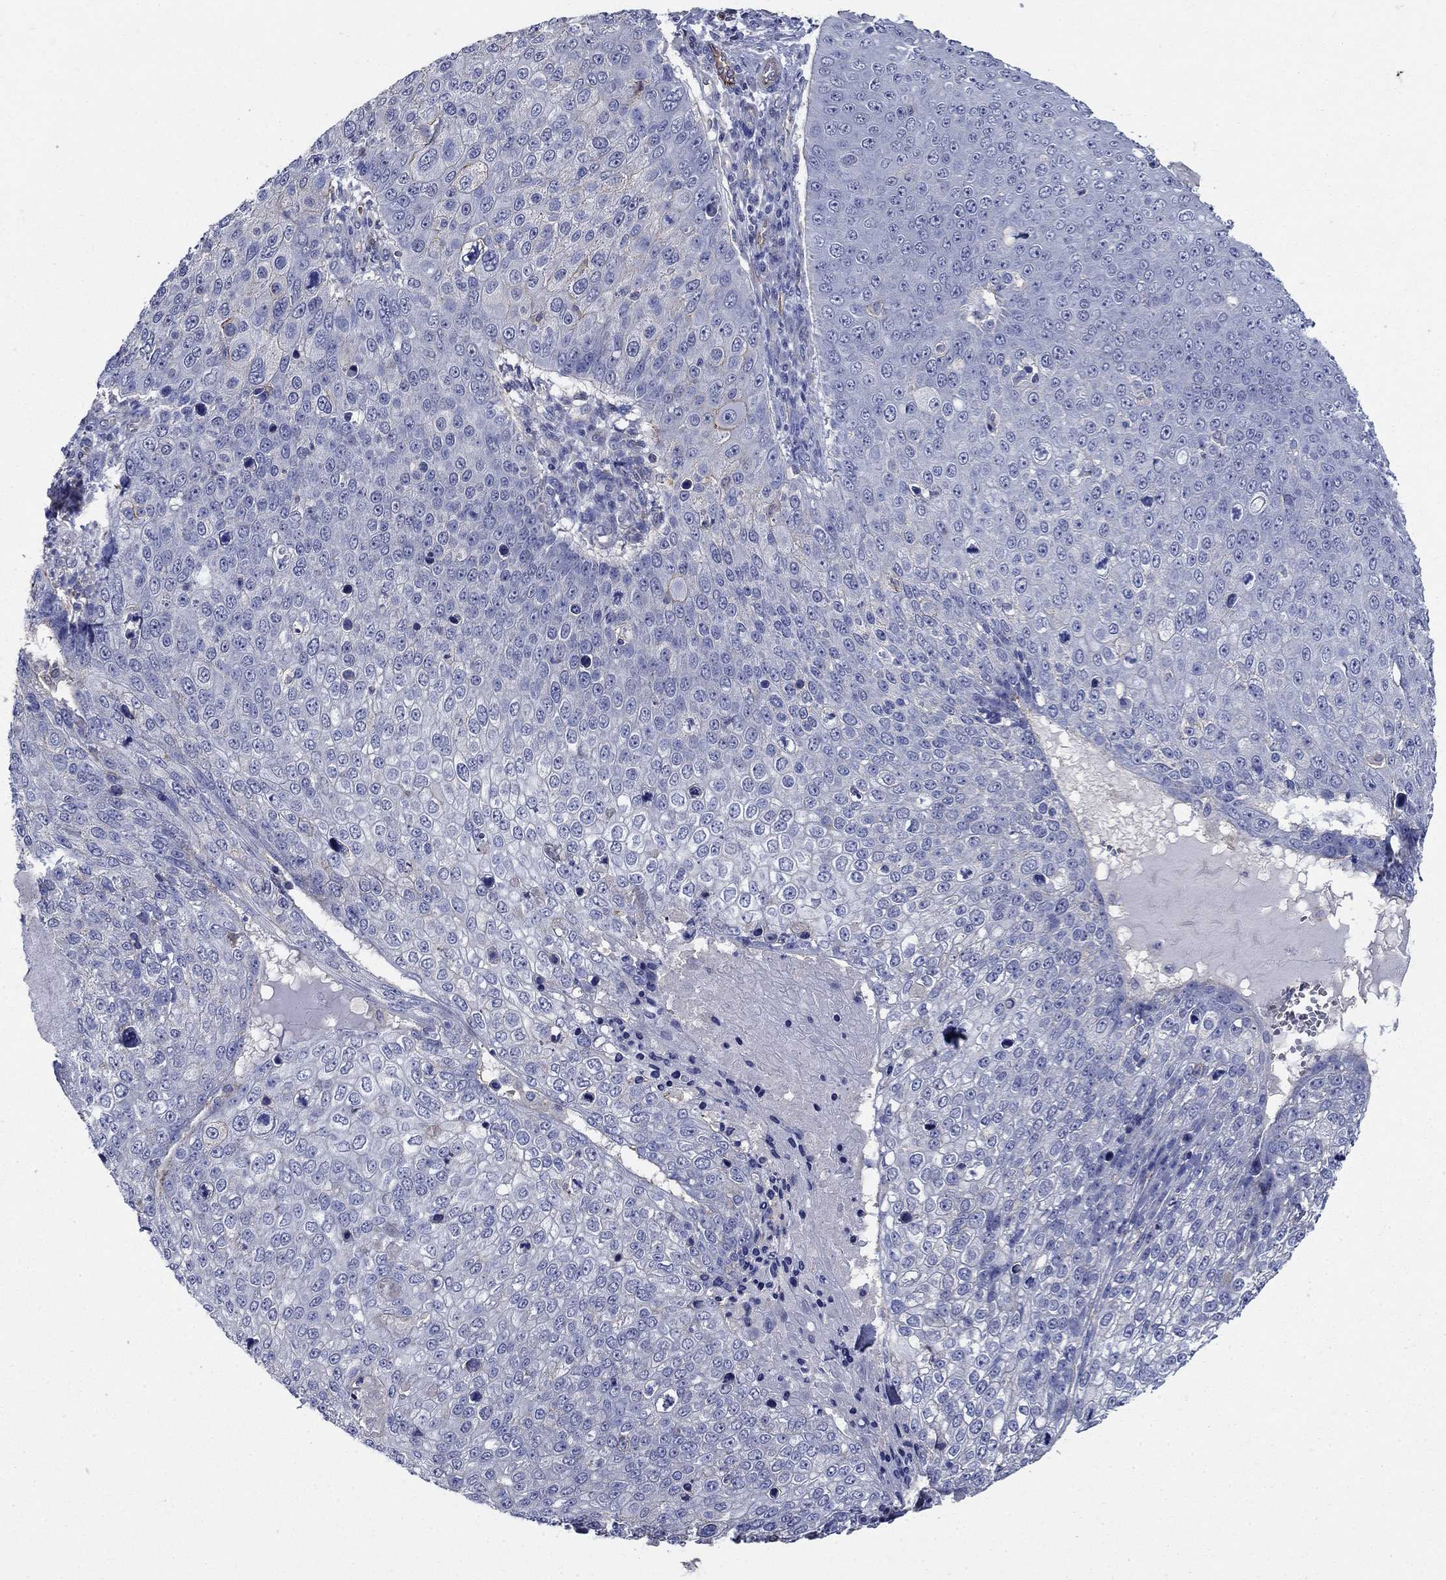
{"staining": {"intensity": "negative", "quantity": "none", "location": "none"}, "tissue": "skin cancer", "cell_type": "Tumor cells", "image_type": "cancer", "snomed": [{"axis": "morphology", "description": "Squamous cell carcinoma, NOS"}, {"axis": "topography", "description": "Skin"}], "caption": "This histopathology image is of skin squamous cell carcinoma stained with immunohistochemistry to label a protein in brown with the nuclei are counter-stained blue. There is no positivity in tumor cells.", "gene": "FLNC", "patient": {"sex": "male", "age": 71}}